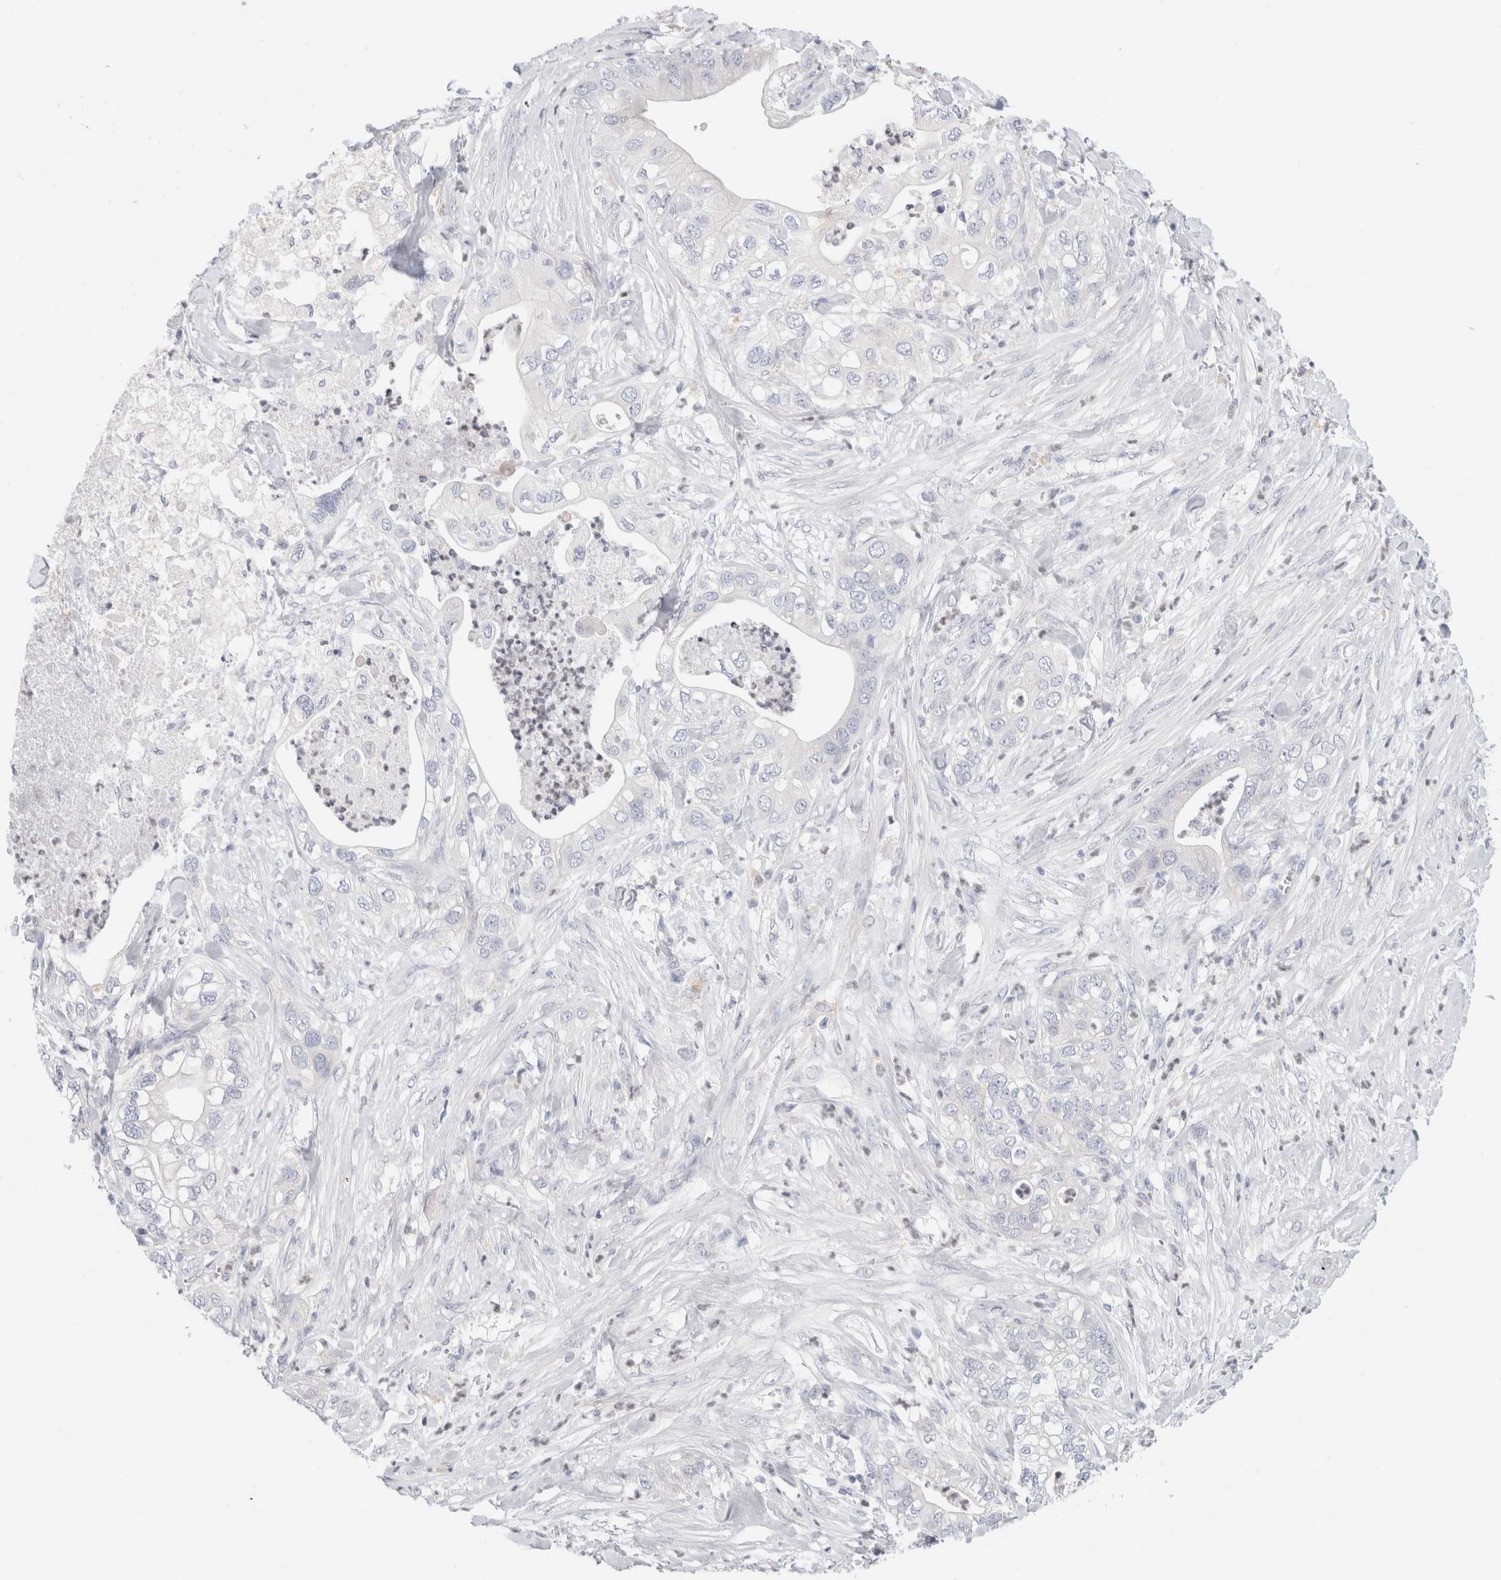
{"staining": {"intensity": "negative", "quantity": "none", "location": "none"}, "tissue": "pancreatic cancer", "cell_type": "Tumor cells", "image_type": "cancer", "snomed": [{"axis": "morphology", "description": "Adenocarcinoma, NOS"}, {"axis": "topography", "description": "Pancreas"}], "caption": "Immunohistochemistry (IHC) of adenocarcinoma (pancreatic) shows no expression in tumor cells.", "gene": "ADAM30", "patient": {"sex": "female", "age": 78}}